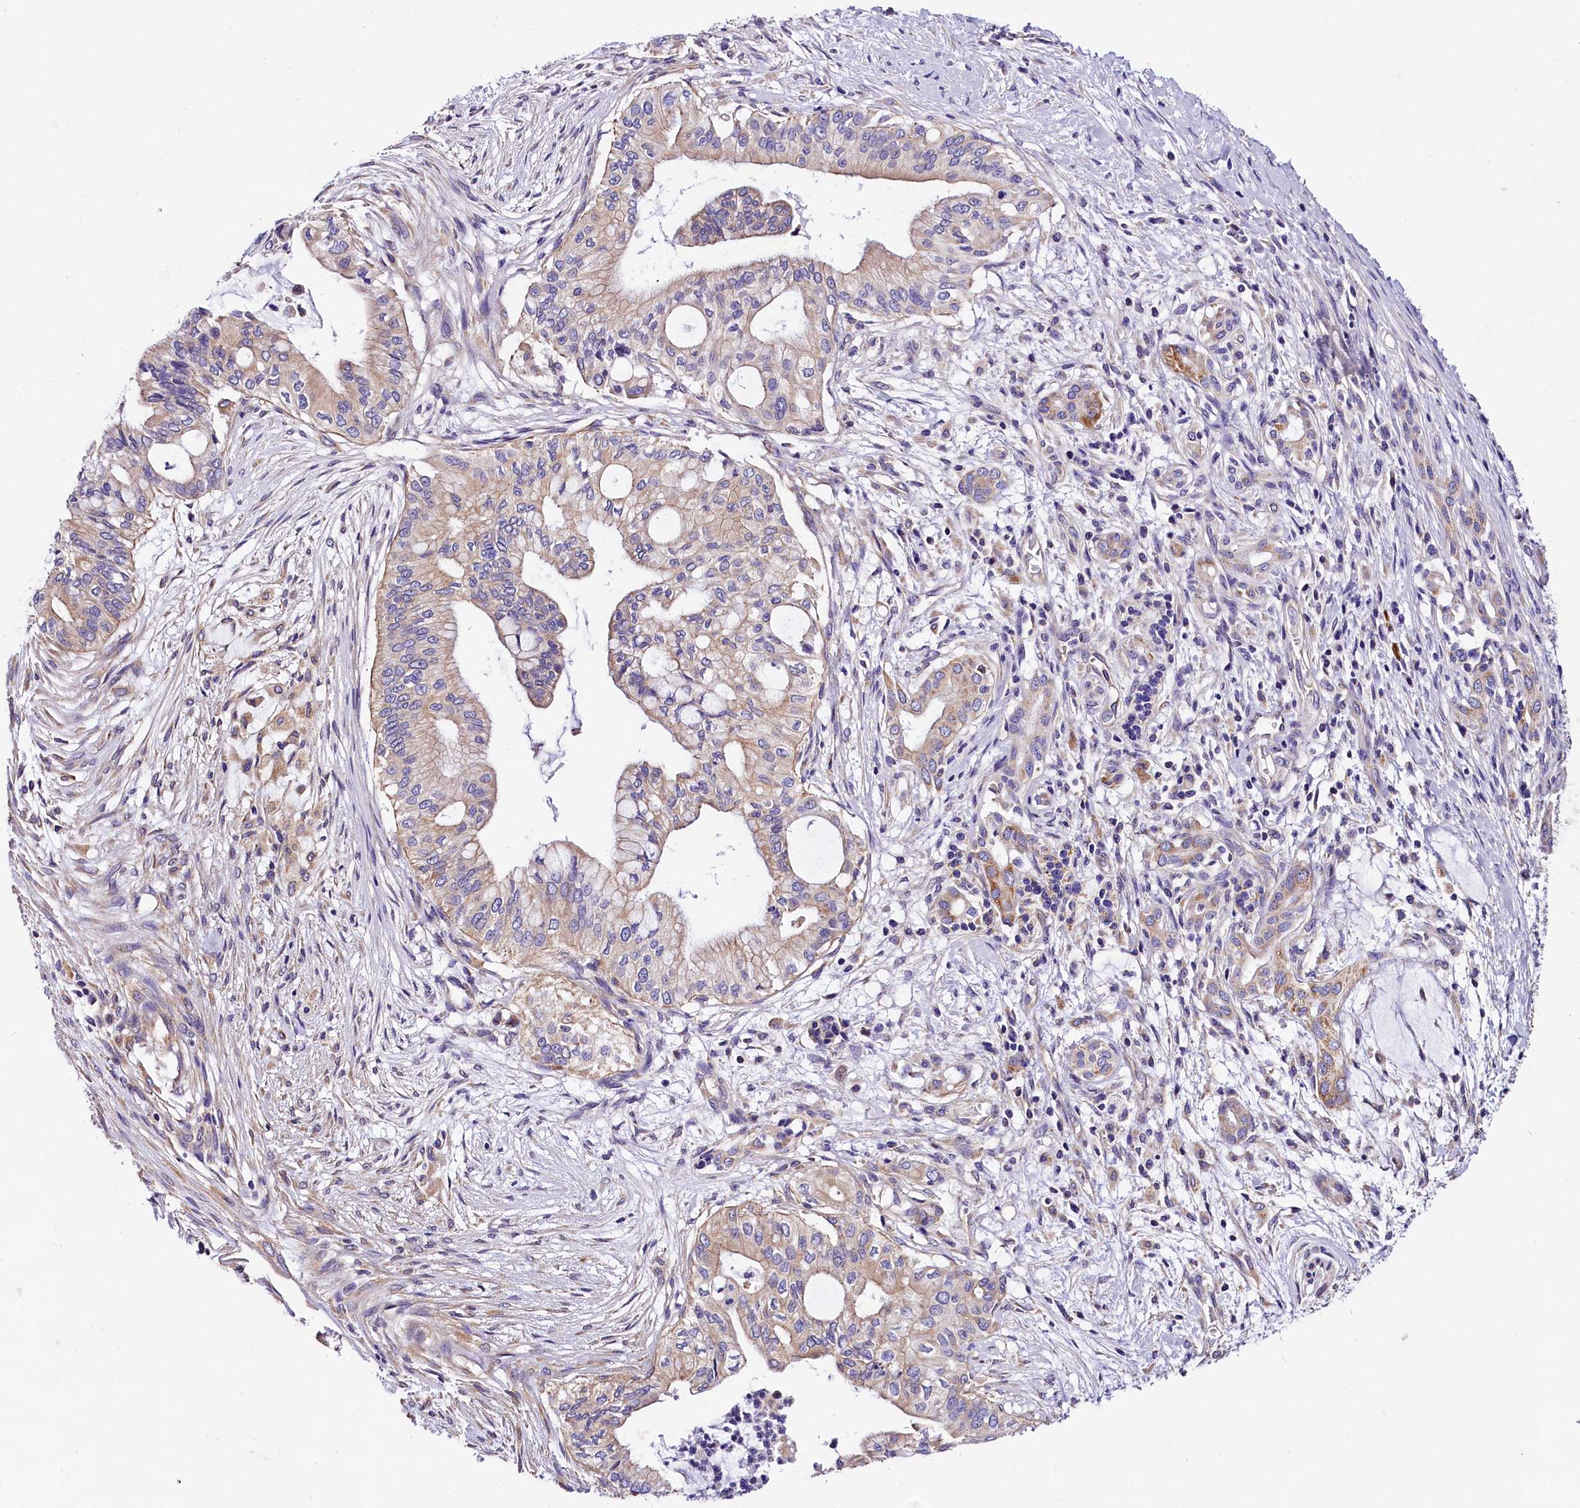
{"staining": {"intensity": "moderate", "quantity": "25%-75%", "location": "cytoplasmic/membranous"}, "tissue": "pancreatic cancer", "cell_type": "Tumor cells", "image_type": "cancer", "snomed": [{"axis": "morphology", "description": "Adenocarcinoma, NOS"}, {"axis": "topography", "description": "Pancreas"}], "caption": "Pancreatic adenocarcinoma tissue shows moderate cytoplasmic/membranous expression in about 25%-75% of tumor cells", "gene": "ACAA2", "patient": {"sex": "male", "age": 46}}